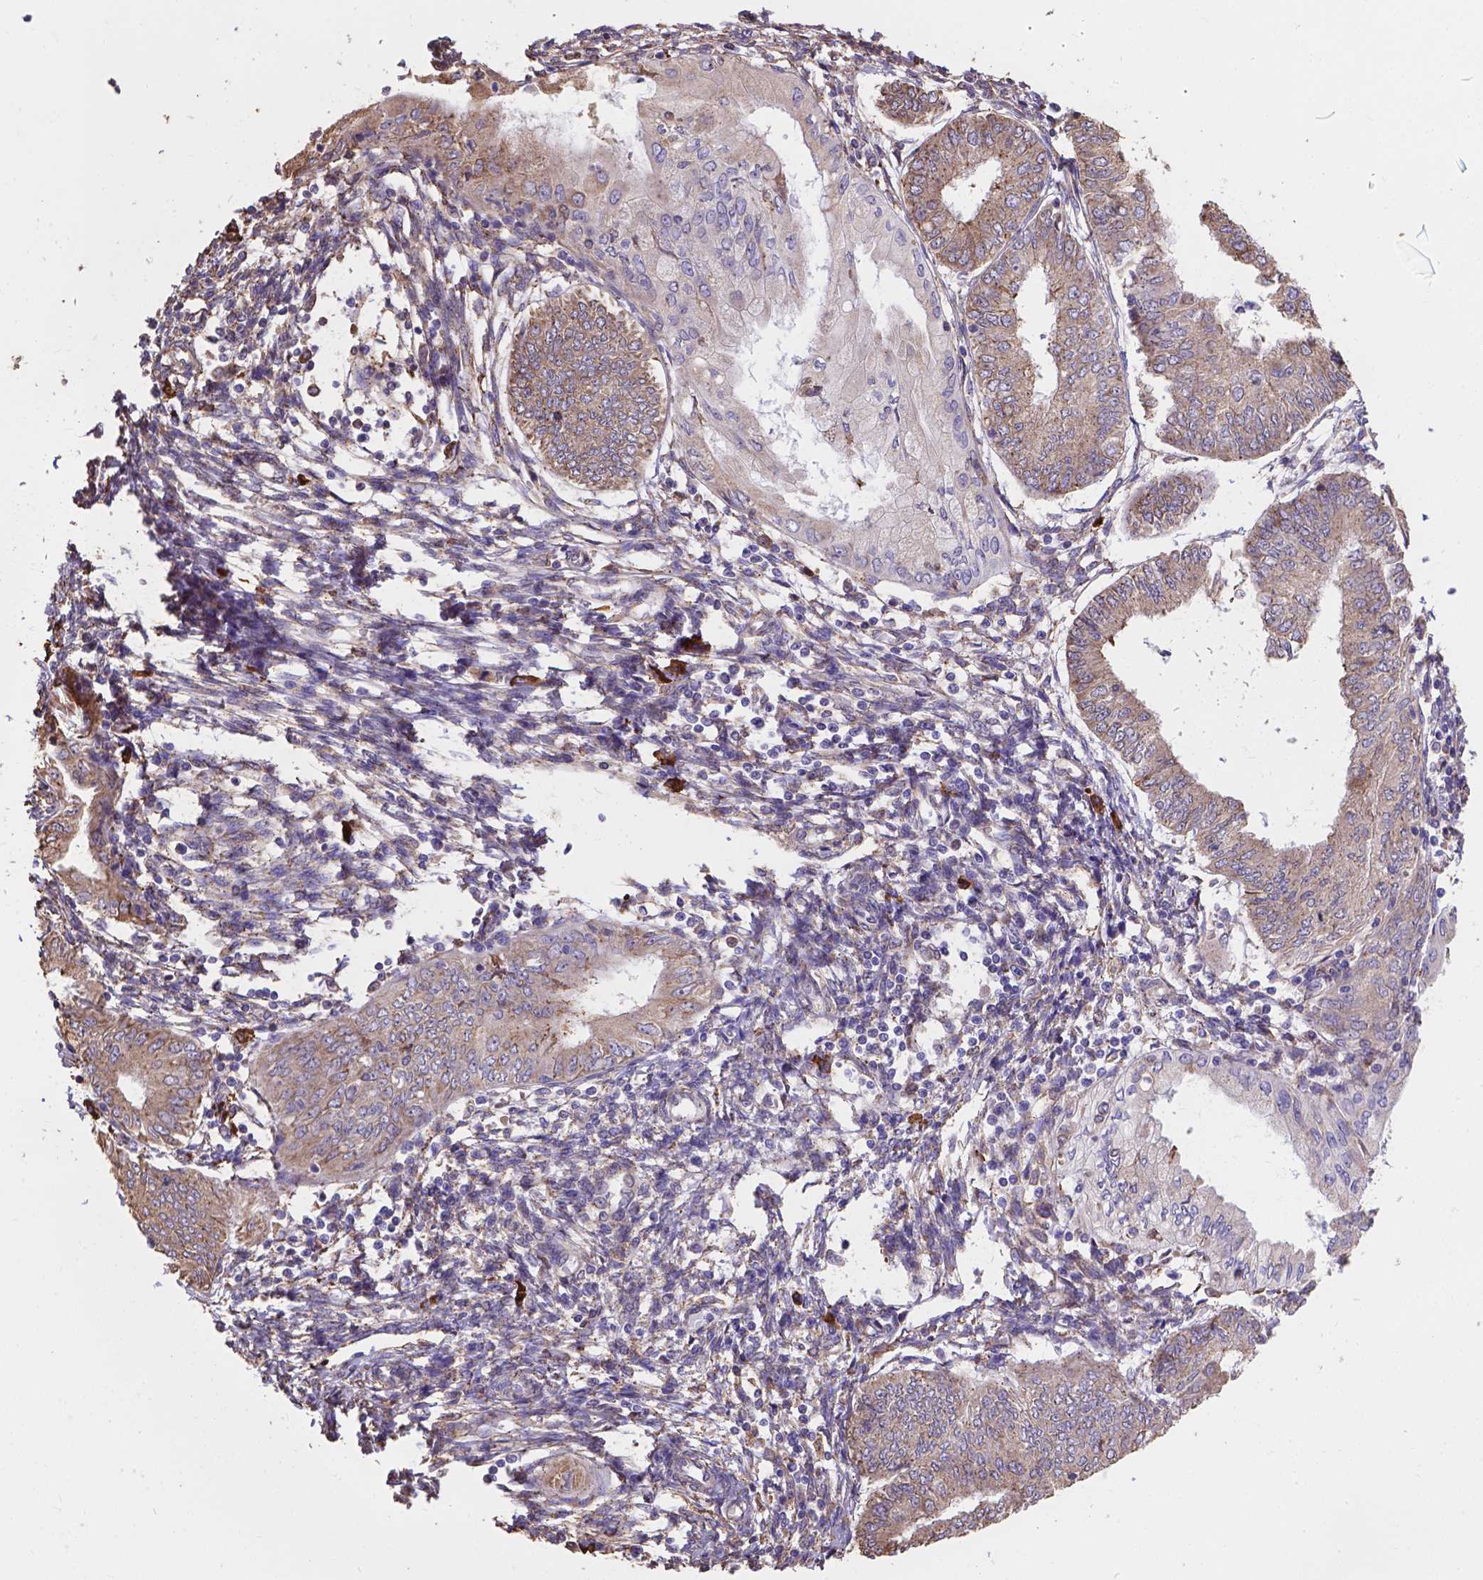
{"staining": {"intensity": "moderate", "quantity": "25%-75%", "location": "cytoplasmic/membranous"}, "tissue": "endometrial cancer", "cell_type": "Tumor cells", "image_type": "cancer", "snomed": [{"axis": "morphology", "description": "Adenocarcinoma, NOS"}, {"axis": "topography", "description": "Endometrium"}], "caption": "Protein expression analysis of human endometrial cancer reveals moderate cytoplasmic/membranous positivity in approximately 25%-75% of tumor cells. (DAB (3,3'-diaminobenzidine) IHC with brightfield microscopy, high magnification).", "gene": "IPO11", "patient": {"sex": "female", "age": 68}}